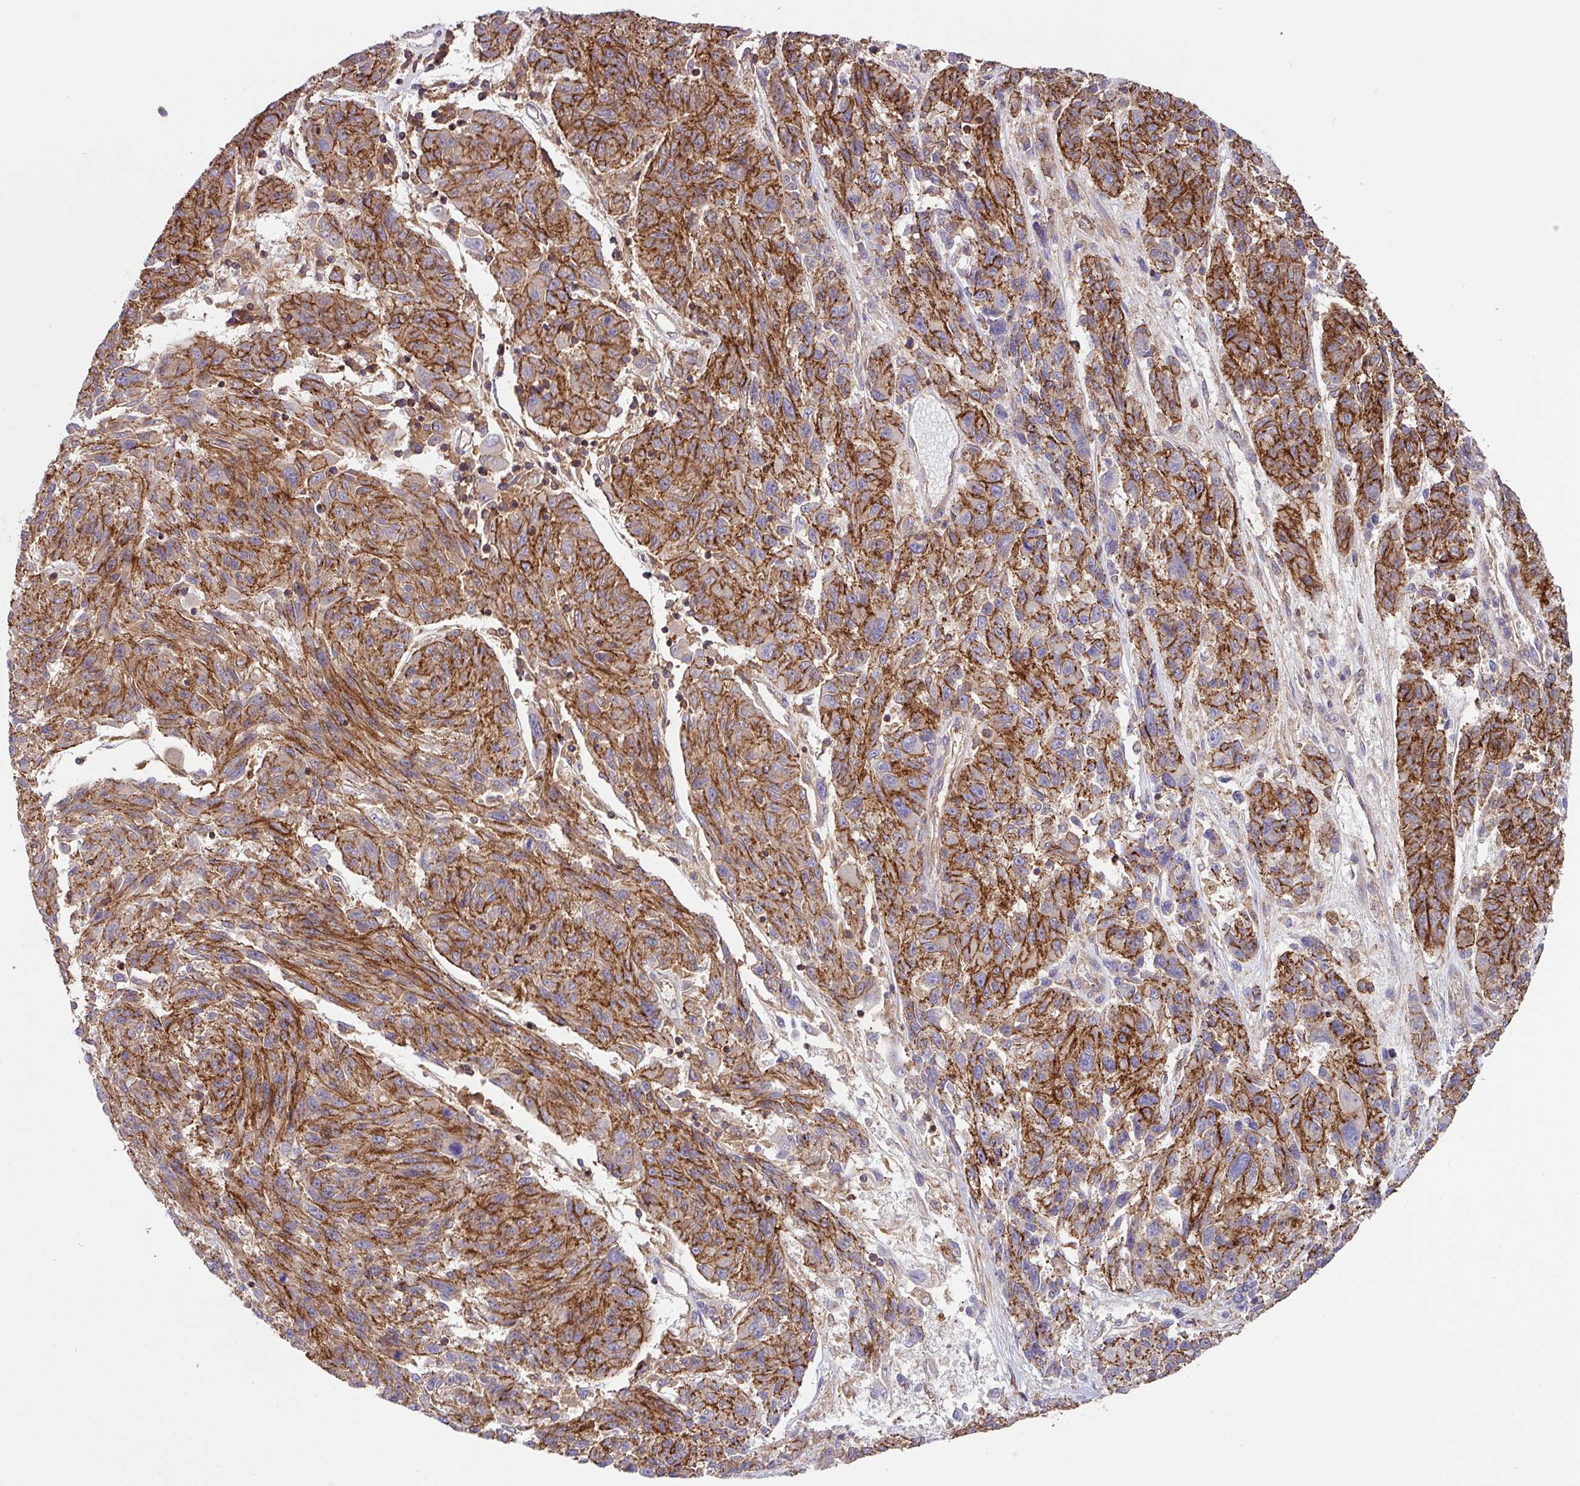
{"staining": {"intensity": "strong", "quantity": ">75%", "location": "cytoplasmic/membranous"}, "tissue": "melanoma", "cell_type": "Tumor cells", "image_type": "cancer", "snomed": [{"axis": "morphology", "description": "Malignant melanoma, NOS"}, {"axis": "topography", "description": "Skin"}], "caption": "Immunohistochemical staining of human malignant melanoma exhibits high levels of strong cytoplasmic/membranous protein positivity in approximately >75% of tumor cells. The staining was performed using DAB (3,3'-diaminobenzidine) to visualize the protein expression in brown, while the nuclei were stained in blue with hematoxylin (Magnification: 20x).", "gene": "RIC1", "patient": {"sex": "male", "age": 53}}